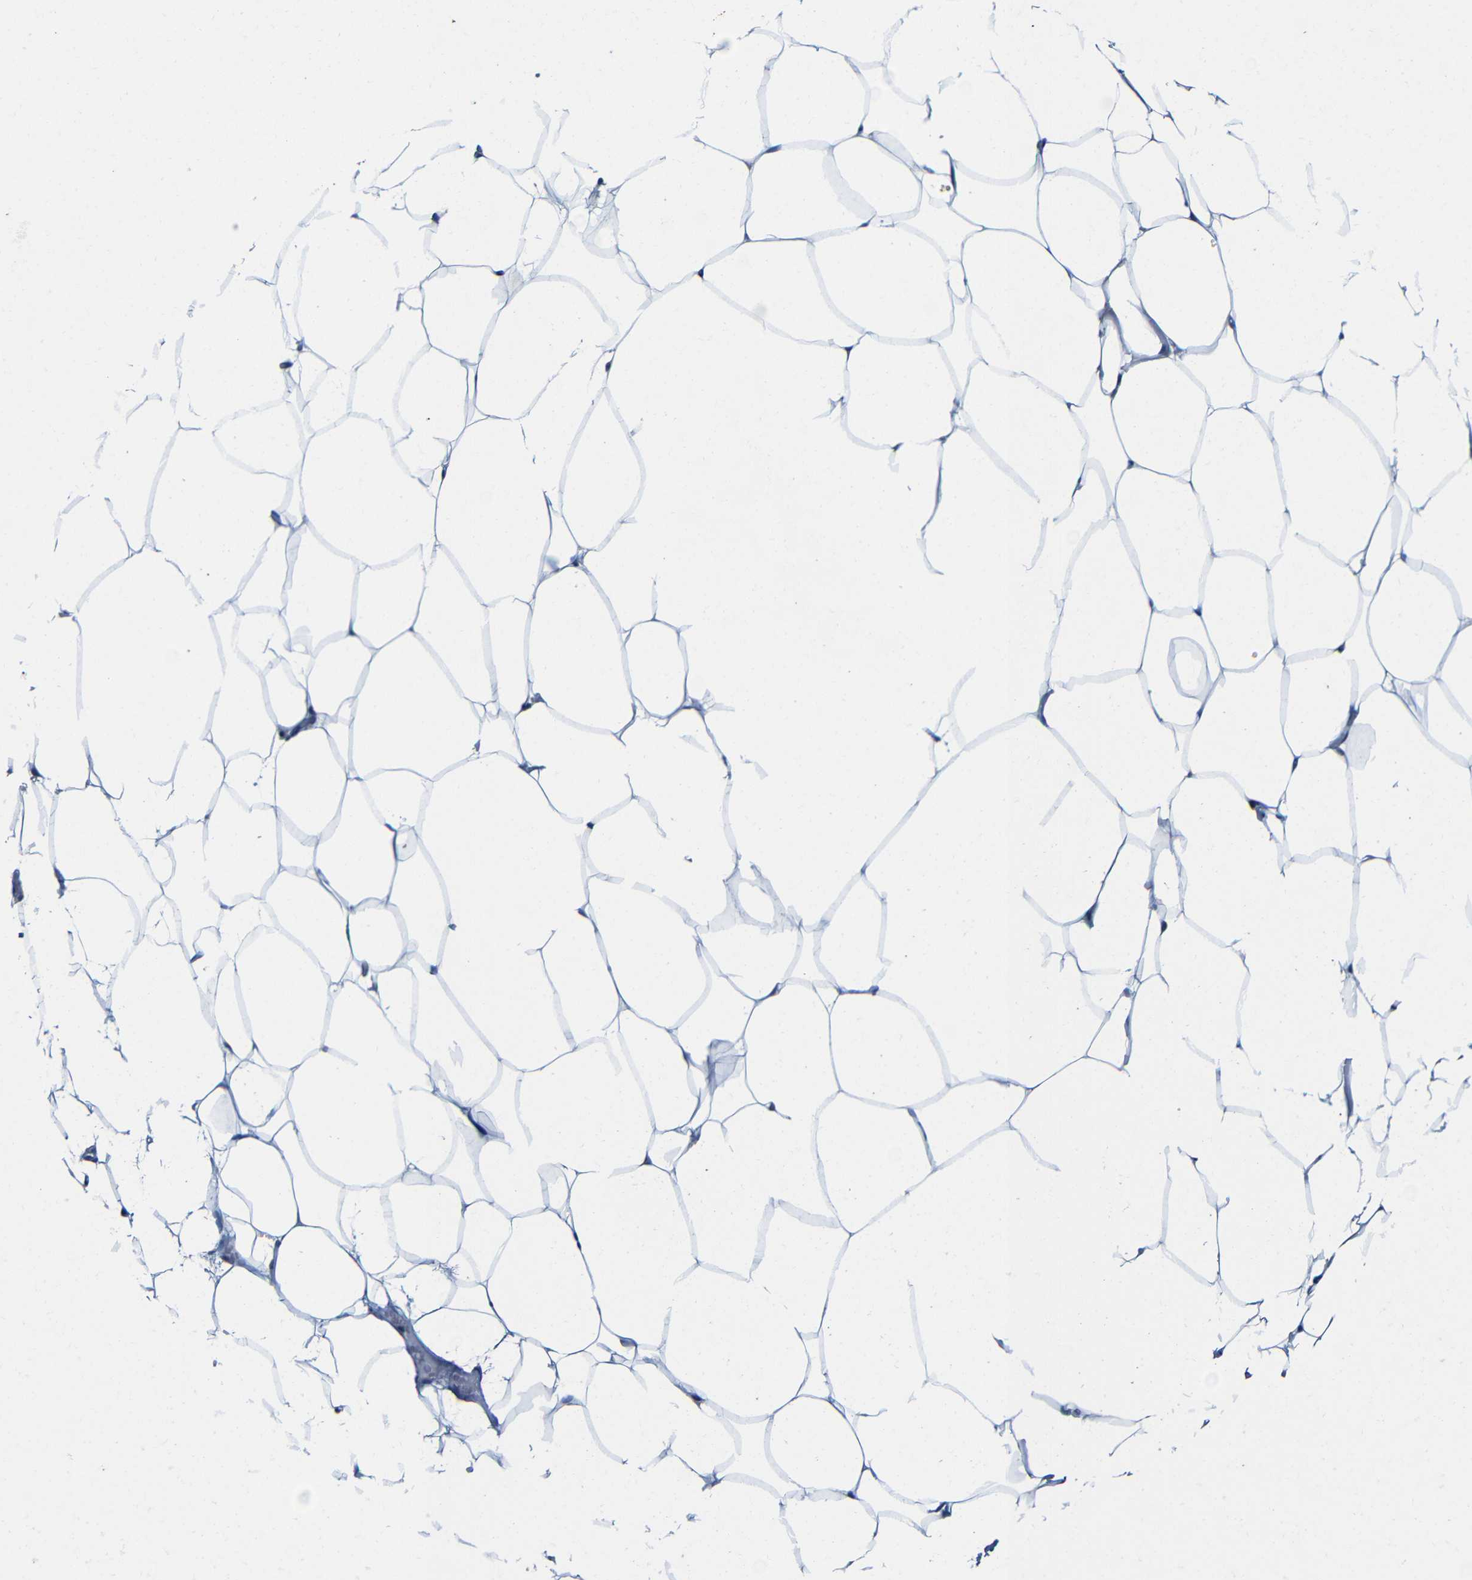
{"staining": {"intensity": "moderate", "quantity": ">75%", "location": "nuclear"}, "tissue": "adipose tissue", "cell_type": "Adipocytes", "image_type": "normal", "snomed": [{"axis": "morphology", "description": "Normal tissue, NOS"}, {"axis": "topography", "description": "Breast"}, {"axis": "topography", "description": "Adipose tissue"}], "caption": "Adipose tissue stained with IHC shows moderate nuclear positivity in about >75% of adipocytes.", "gene": "PTBP1", "patient": {"sex": "female", "age": 25}}